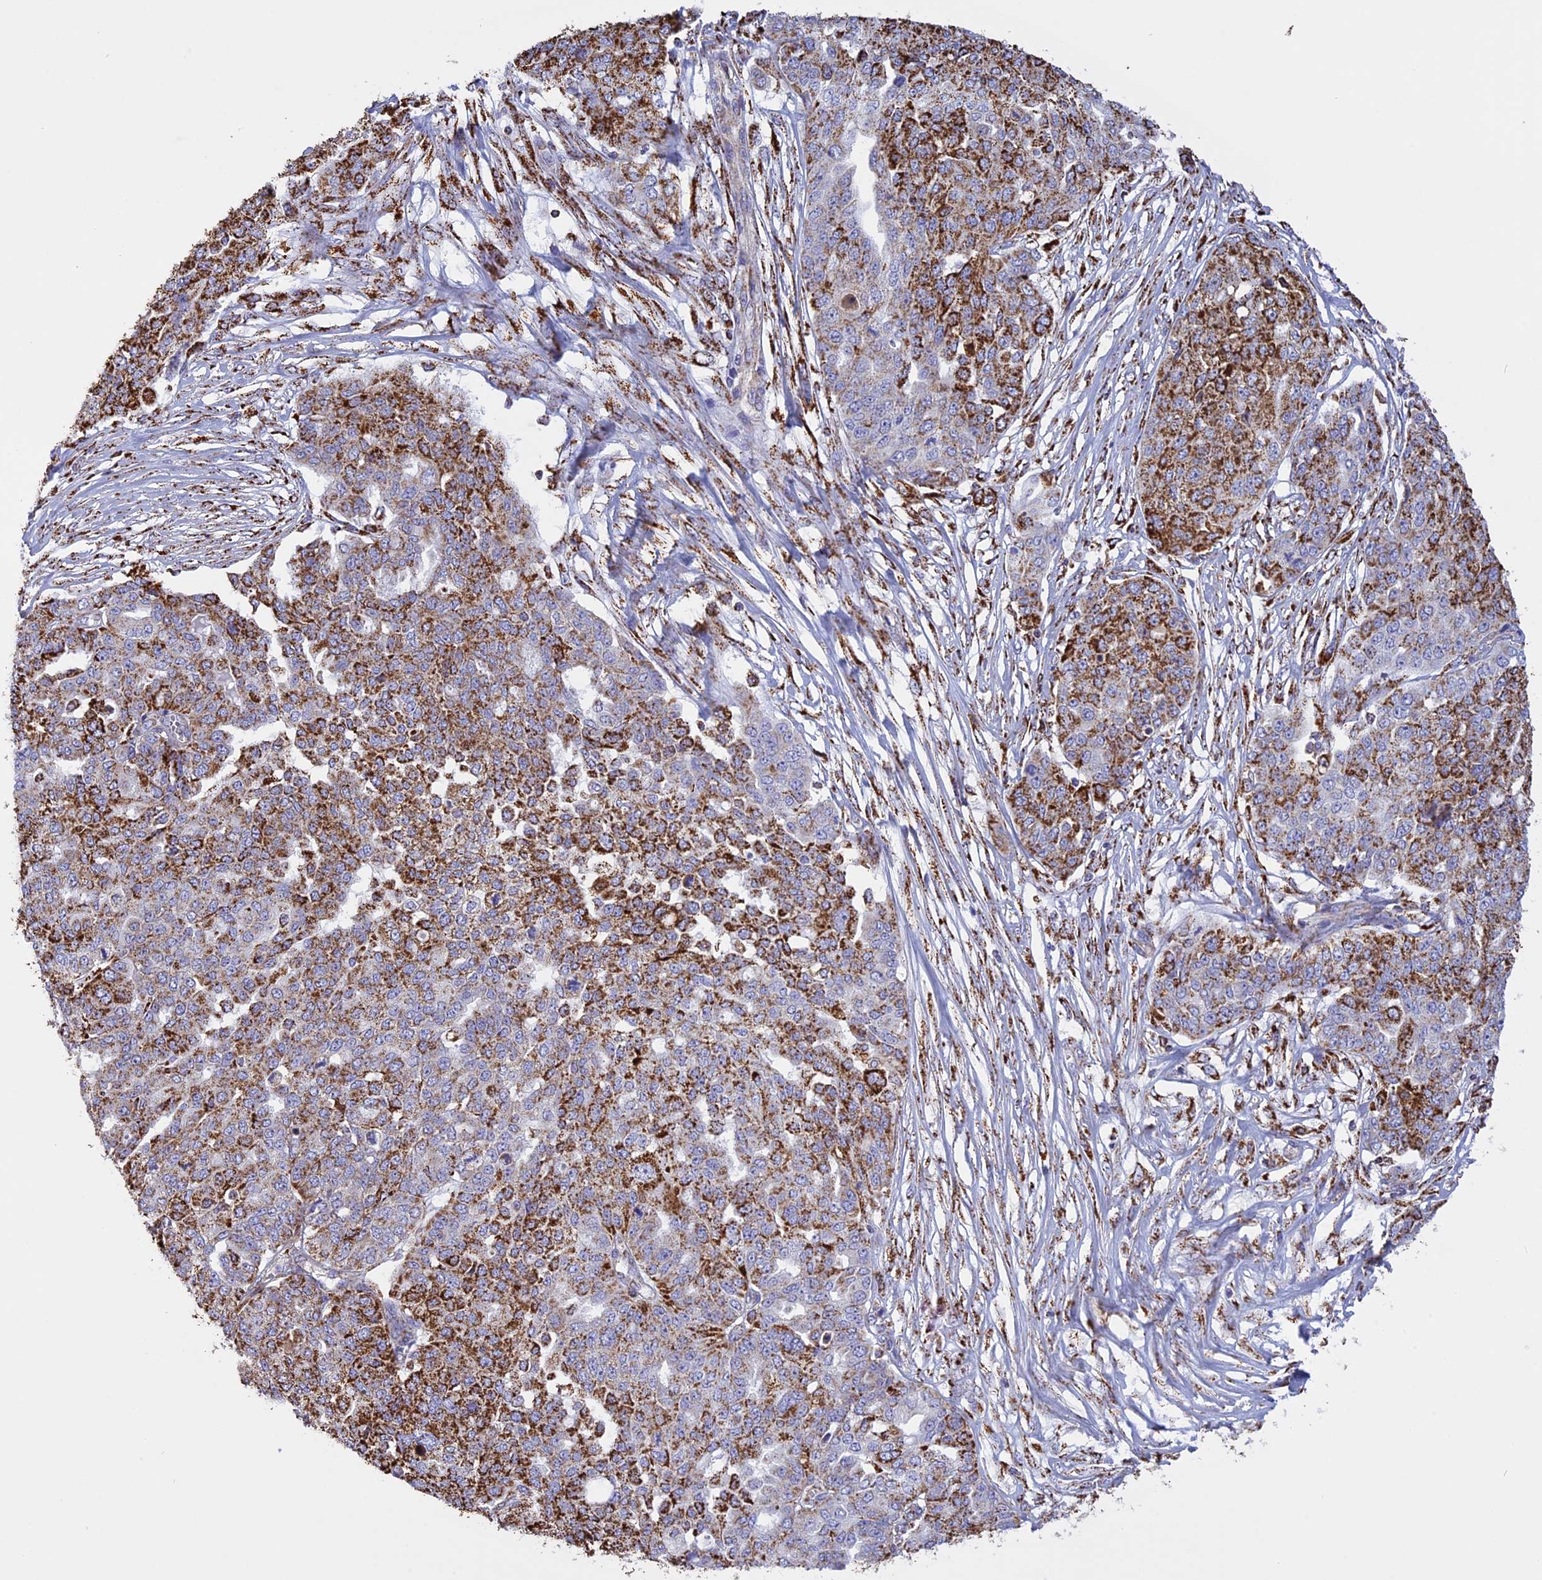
{"staining": {"intensity": "moderate", "quantity": "25%-75%", "location": "cytoplasmic/membranous"}, "tissue": "ovarian cancer", "cell_type": "Tumor cells", "image_type": "cancer", "snomed": [{"axis": "morphology", "description": "Cystadenocarcinoma, serous, NOS"}, {"axis": "topography", "description": "Soft tissue"}, {"axis": "topography", "description": "Ovary"}], "caption": "A brown stain shows moderate cytoplasmic/membranous expression of a protein in ovarian cancer (serous cystadenocarcinoma) tumor cells.", "gene": "KCNG1", "patient": {"sex": "female", "age": 57}}